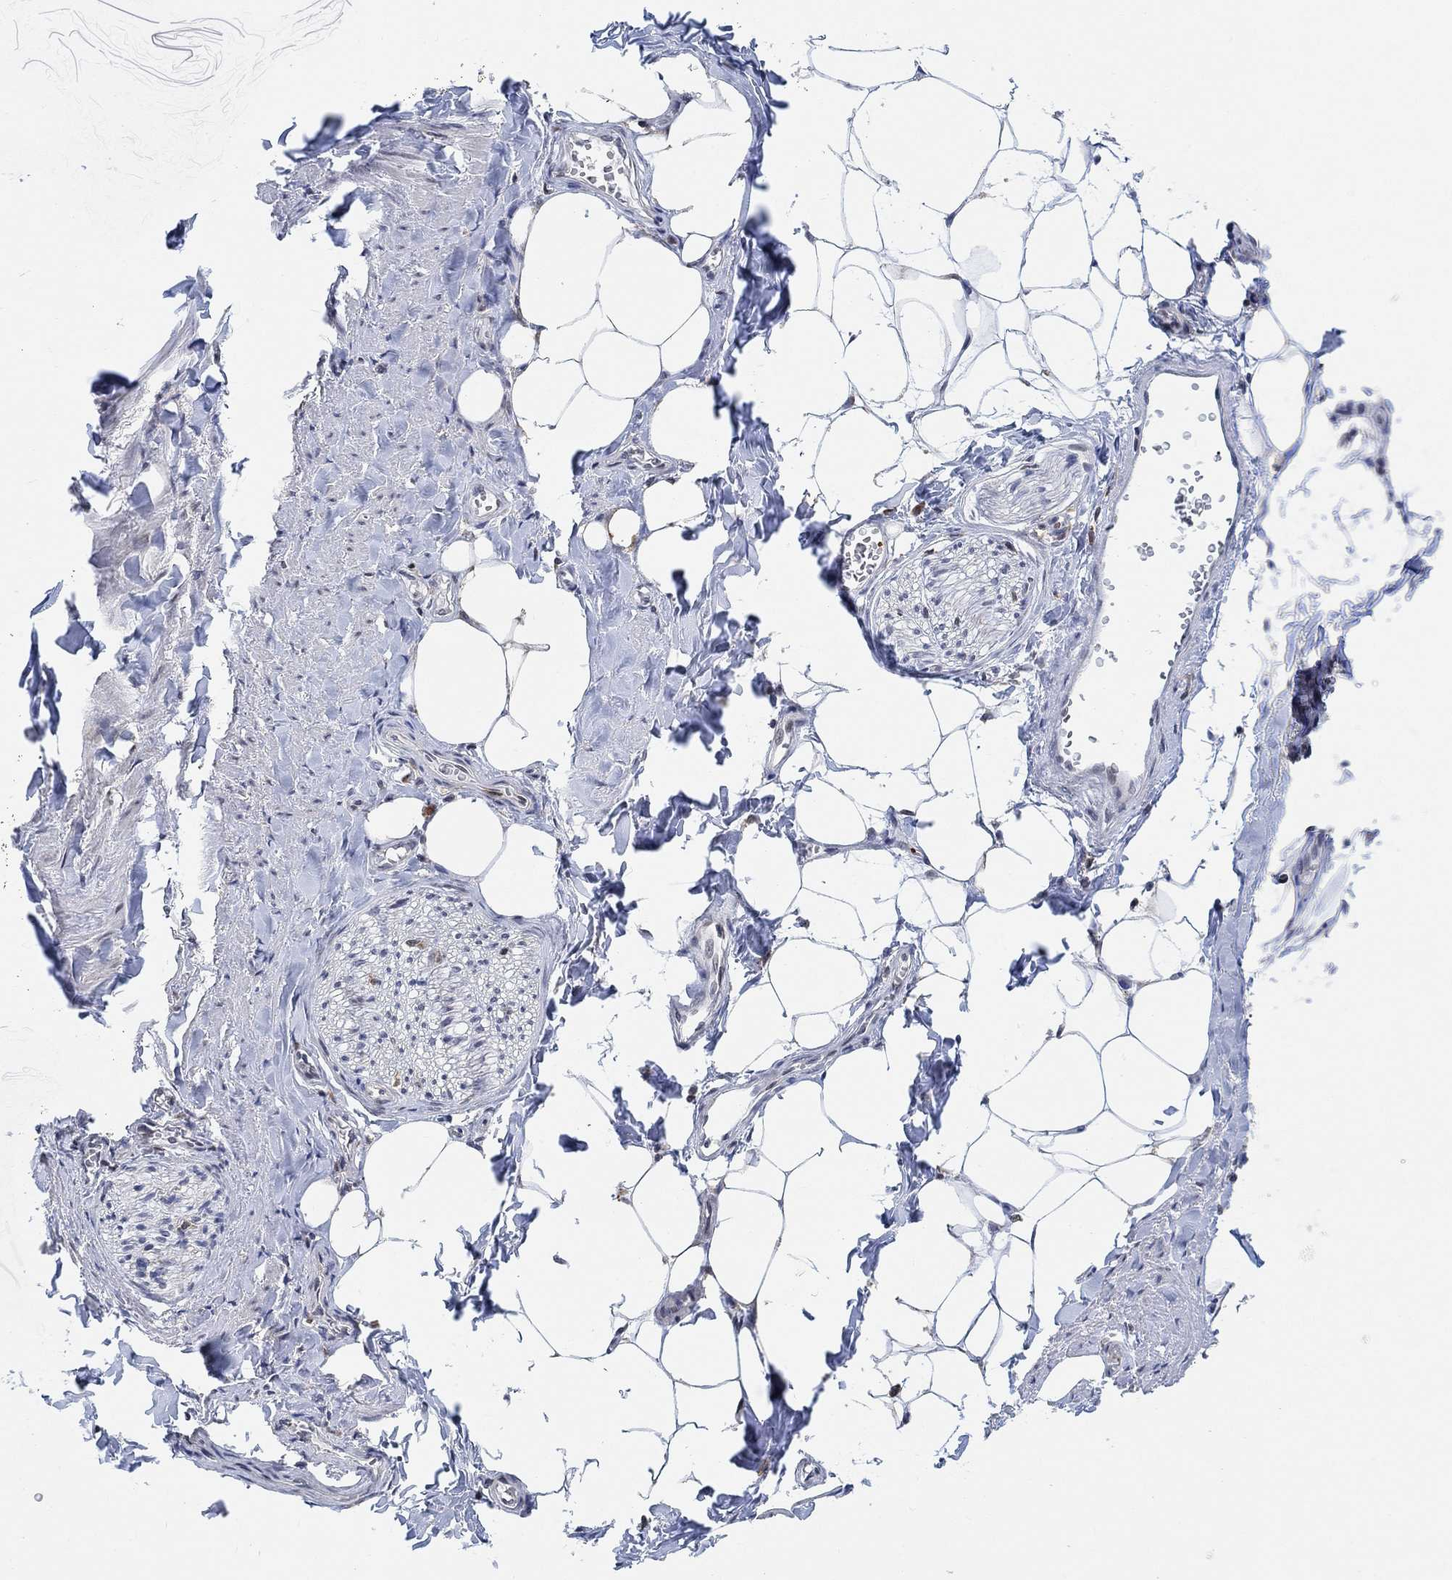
{"staining": {"intensity": "negative", "quantity": "none", "location": "none"}, "tissue": "adipose tissue", "cell_type": "Adipocytes", "image_type": "normal", "snomed": [{"axis": "morphology", "description": "Normal tissue, NOS"}, {"axis": "morphology", "description": "Carcinoid, malignant, NOS"}, {"axis": "topography", "description": "Small intestine"}, {"axis": "topography", "description": "Peripheral nerve tissue"}], "caption": "IHC histopathology image of unremarkable adipose tissue: adipose tissue stained with DAB exhibits no significant protein positivity in adipocytes.", "gene": "PWWP2B", "patient": {"sex": "male", "age": 52}}